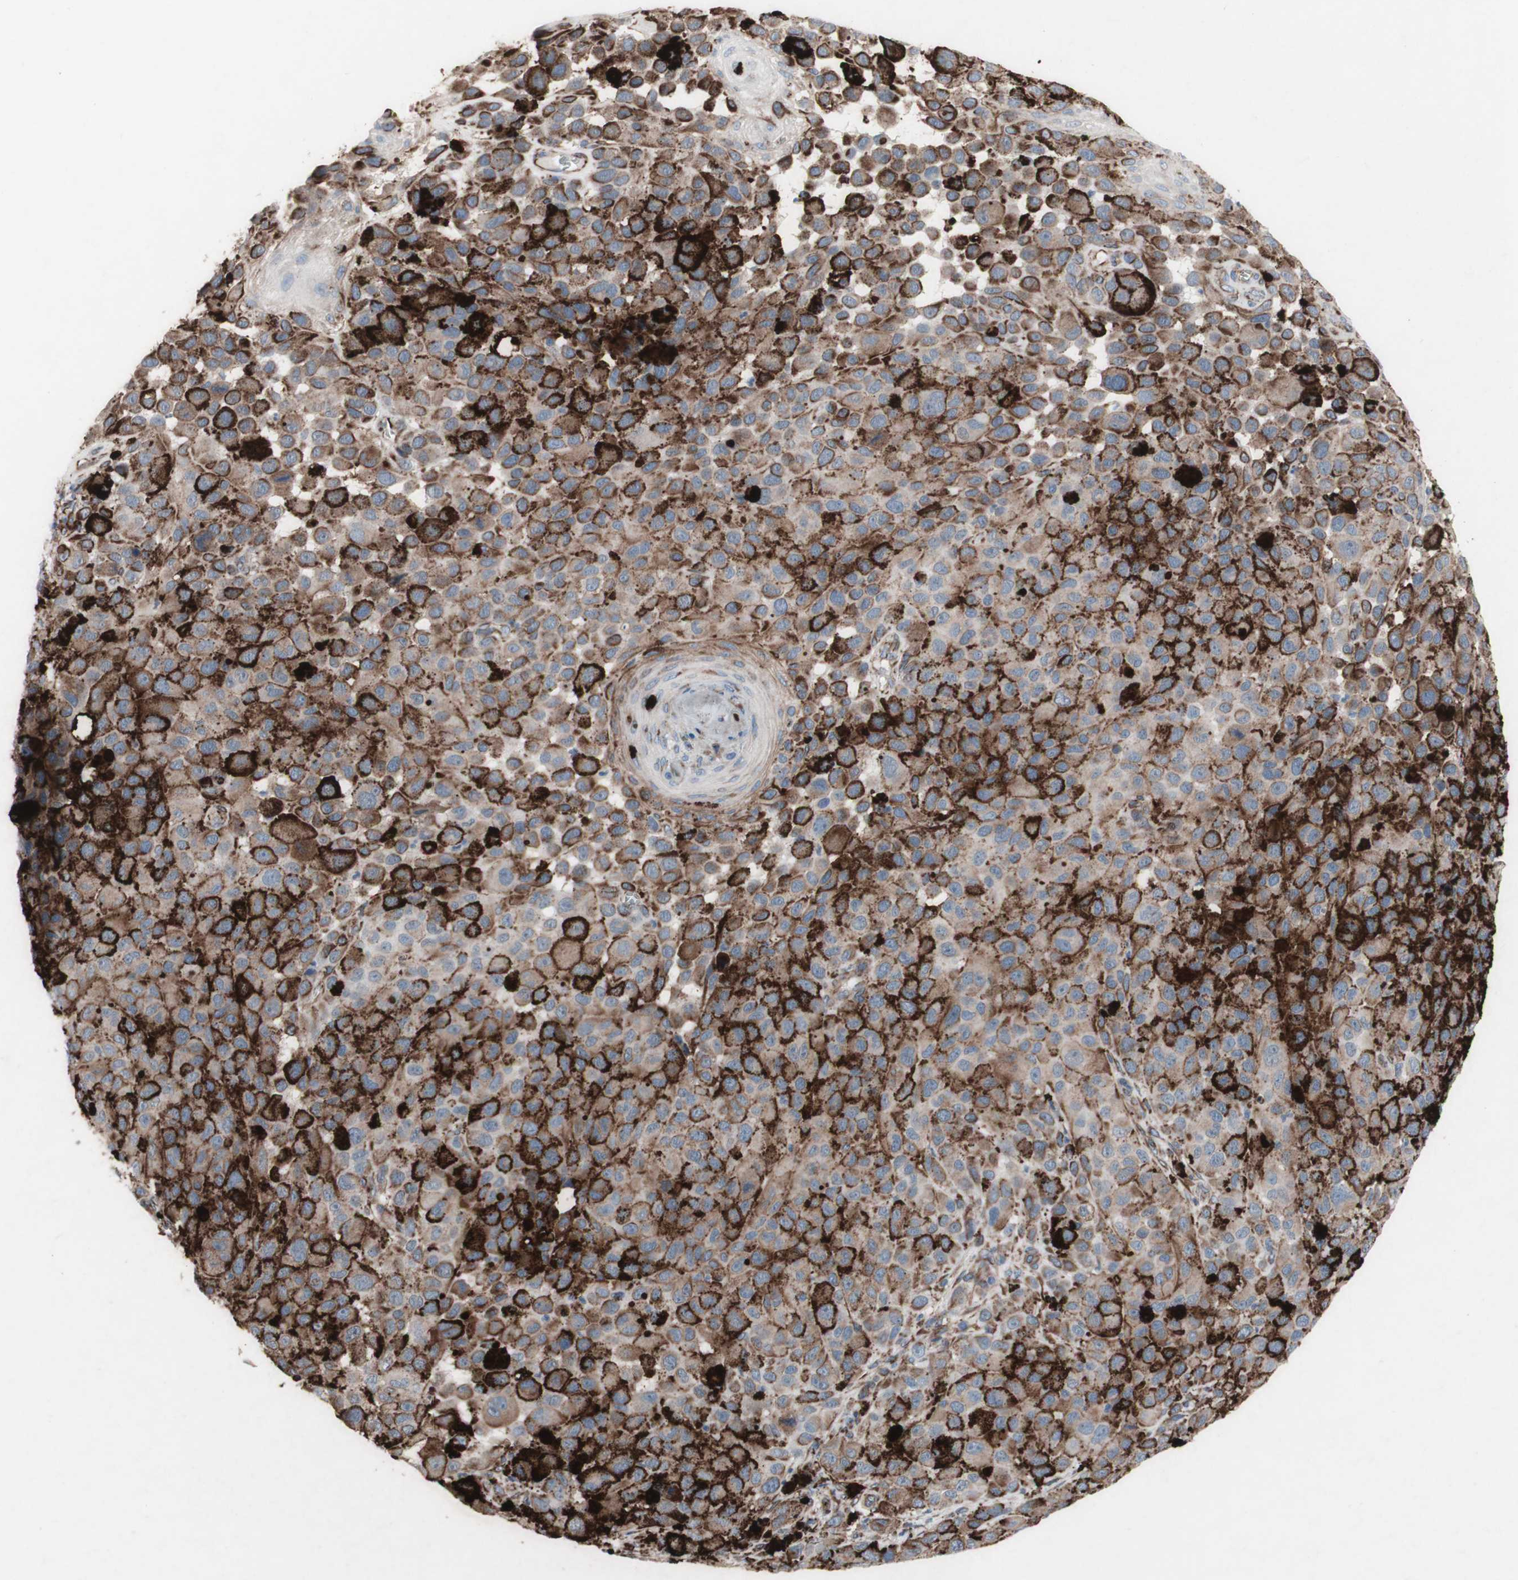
{"staining": {"intensity": "strong", "quantity": ">75%", "location": "cytoplasmic/membranous"}, "tissue": "melanoma", "cell_type": "Tumor cells", "image_type": "cancer", "snomed": [{"axis": "morphology", "description": "Malignant melanoma, NOS"}, {"axis": "topography", "description": "Skin"}], "caption": "Protein staining displays strong cytoplasmic/membranous positivity in approximately >75% of tumor cells in malignant melanoma. The staining was performed using DAB (3,3'-diaminobenzidine), with brown indicating positive protein expression. Nuclei are stained blue with hematoxylin.", "gene": "AGPAT5", "patient": {"sex": "male", "age": 96}}